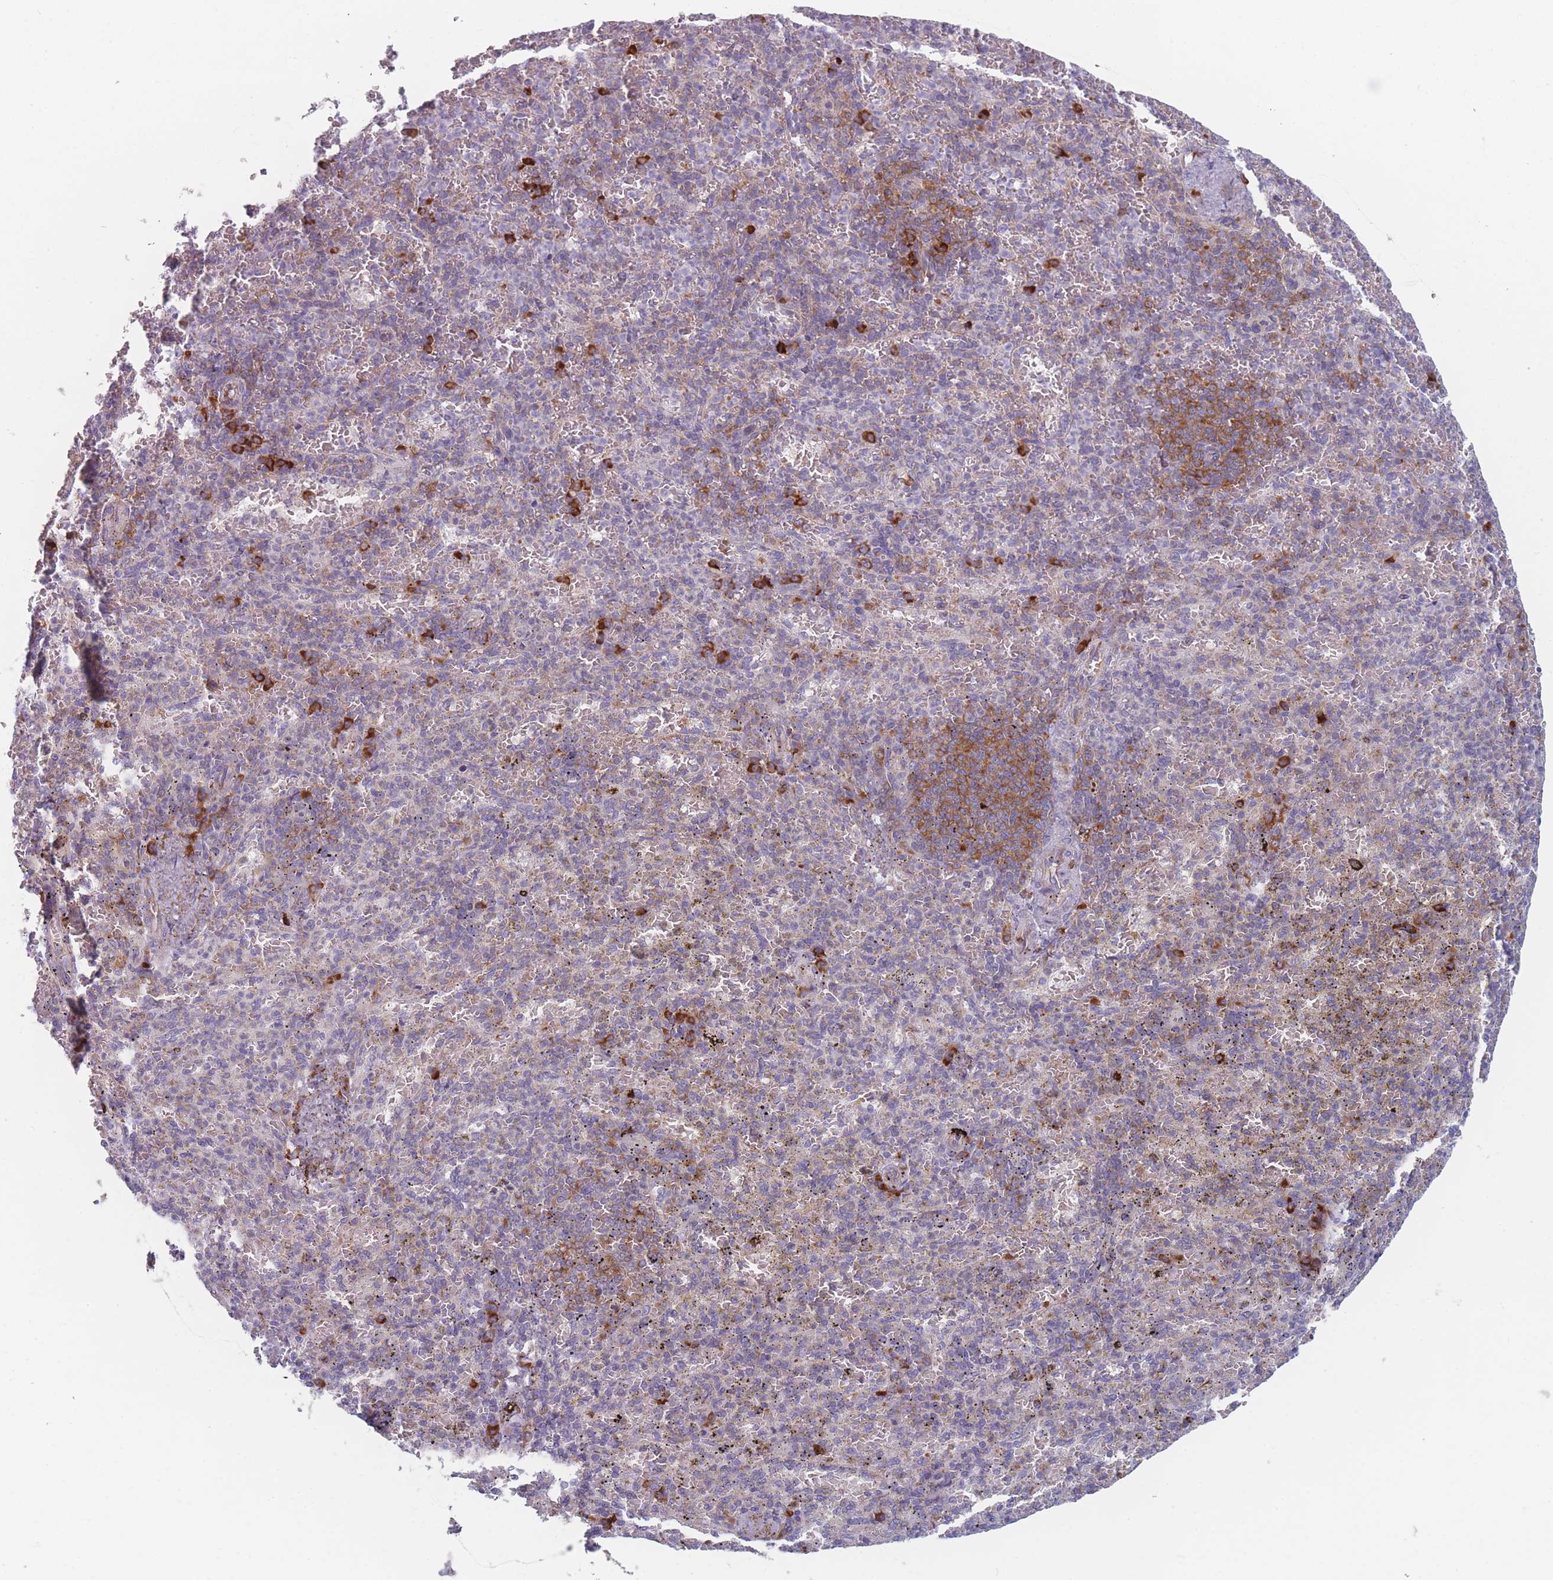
{"staining": {"intensity": "moderate", "quantity": "<25%", "location": "cytoplasmic/membranous"}, "tissue": "spleen", "cell_type": "Cells in red pulp", "image_type": "normal", "snomed": [{"axis": "morphology", "description": "Normal tissue, NOS"}, {"axis": "topography", "description": "Spleen"}], "caption": "Normal spleen displays moderate cytoplasmic/membranous positivity in approximately <25% of cells in red pulp.", "gene": "CACNG5", "patient": {"sex": "female", "age": 74}}